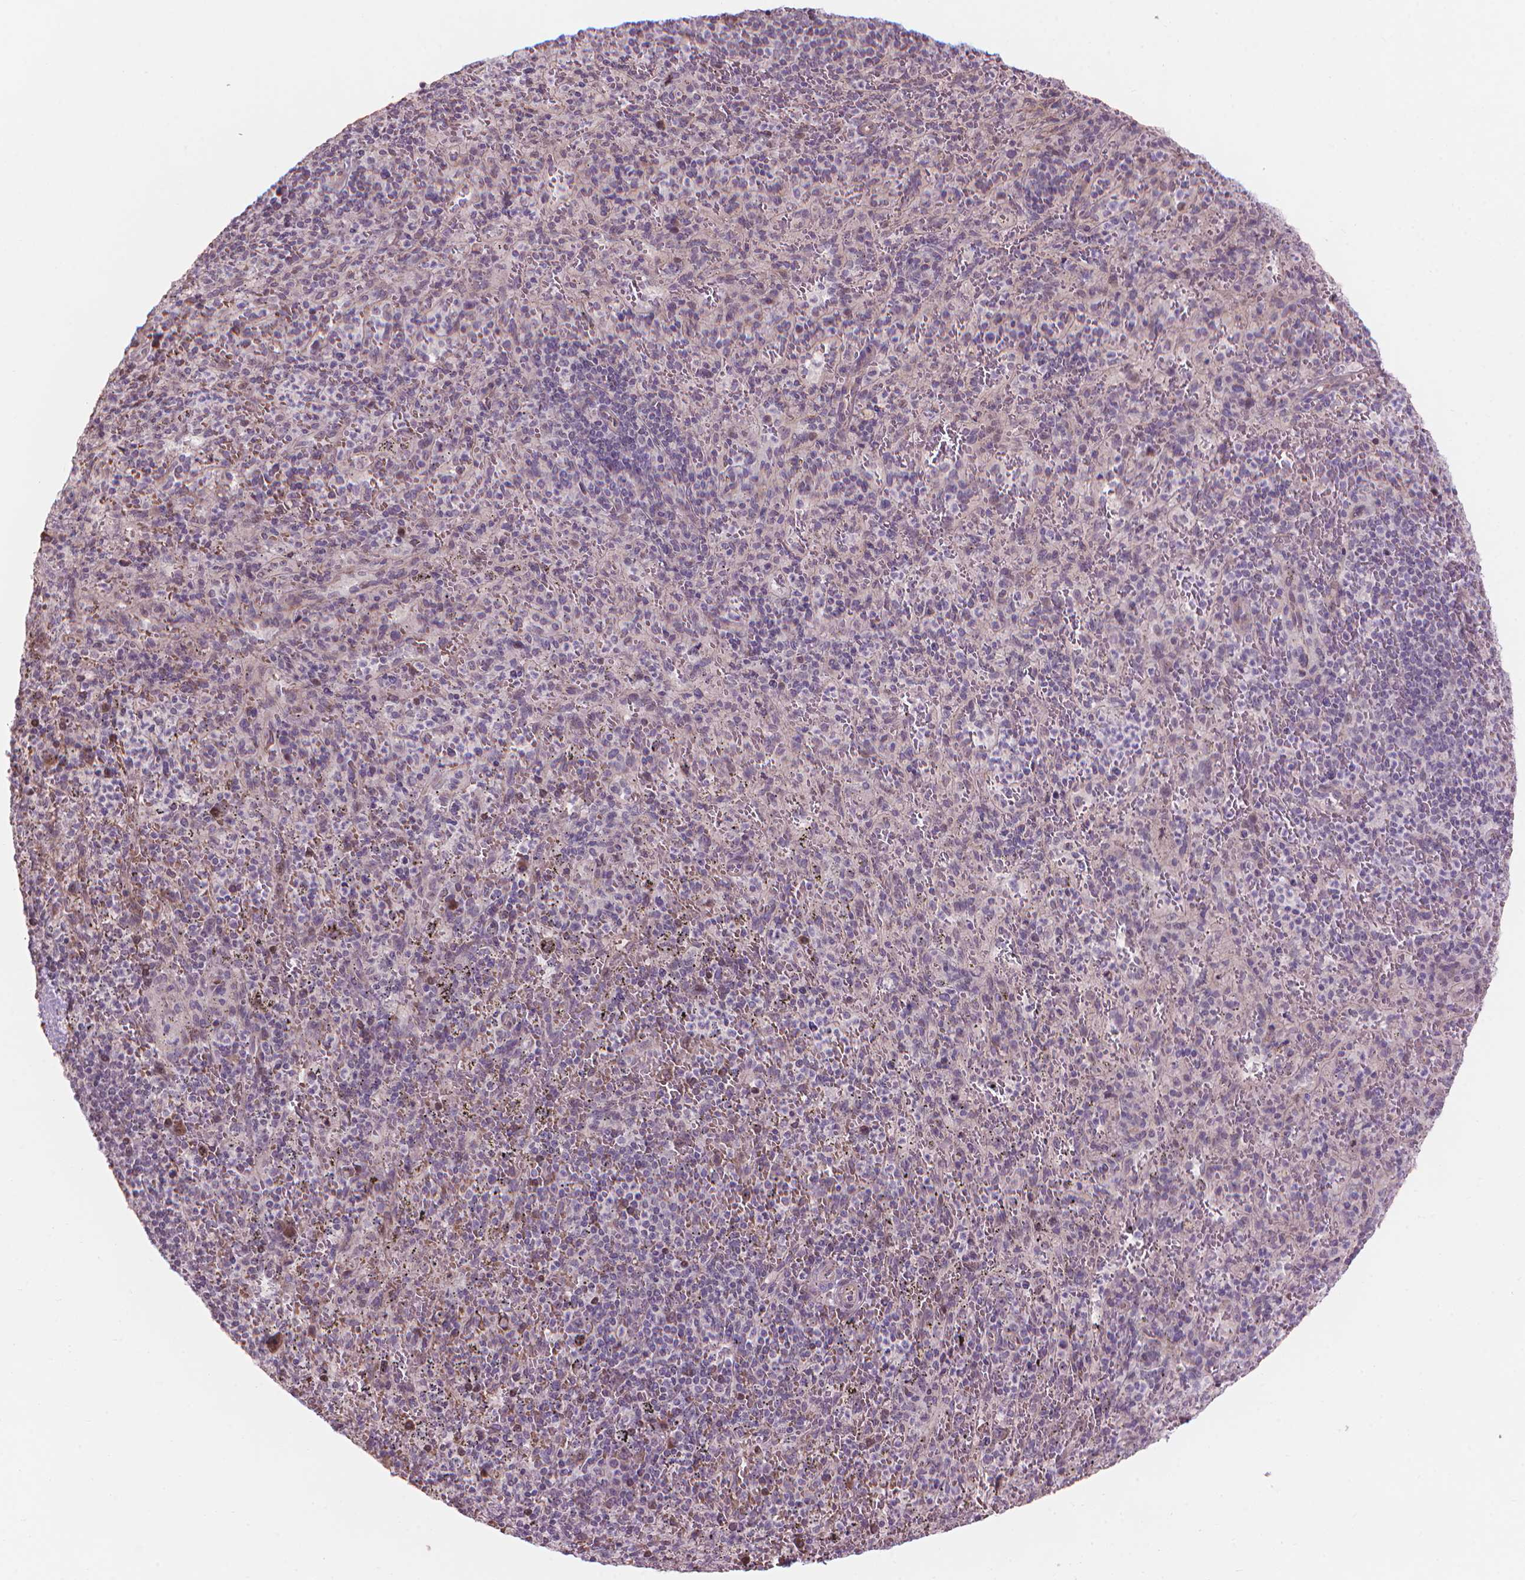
{"staining": {"intensity": "moderate", "quantity": "<25%", "location": "cytoplasmic/membranous"}, "tissue": "spleen", "cell_type": "Cells in red pulp", "image_type": "normal", "snomed": [{"axis": "morphology", "description": "Normal tissue, NOS"}, {"axis": "topography", "description": "Spleen"}], "caption": "An image of spleen stained for a protein demonstrates moderate cytoplasmic/membranous brown staining in cells in red pulp. The protein is shown in brown color, while the nuclei are stained blue.", "gene": "IFFO1", "patient": {"sex": "male", "age": 57}}